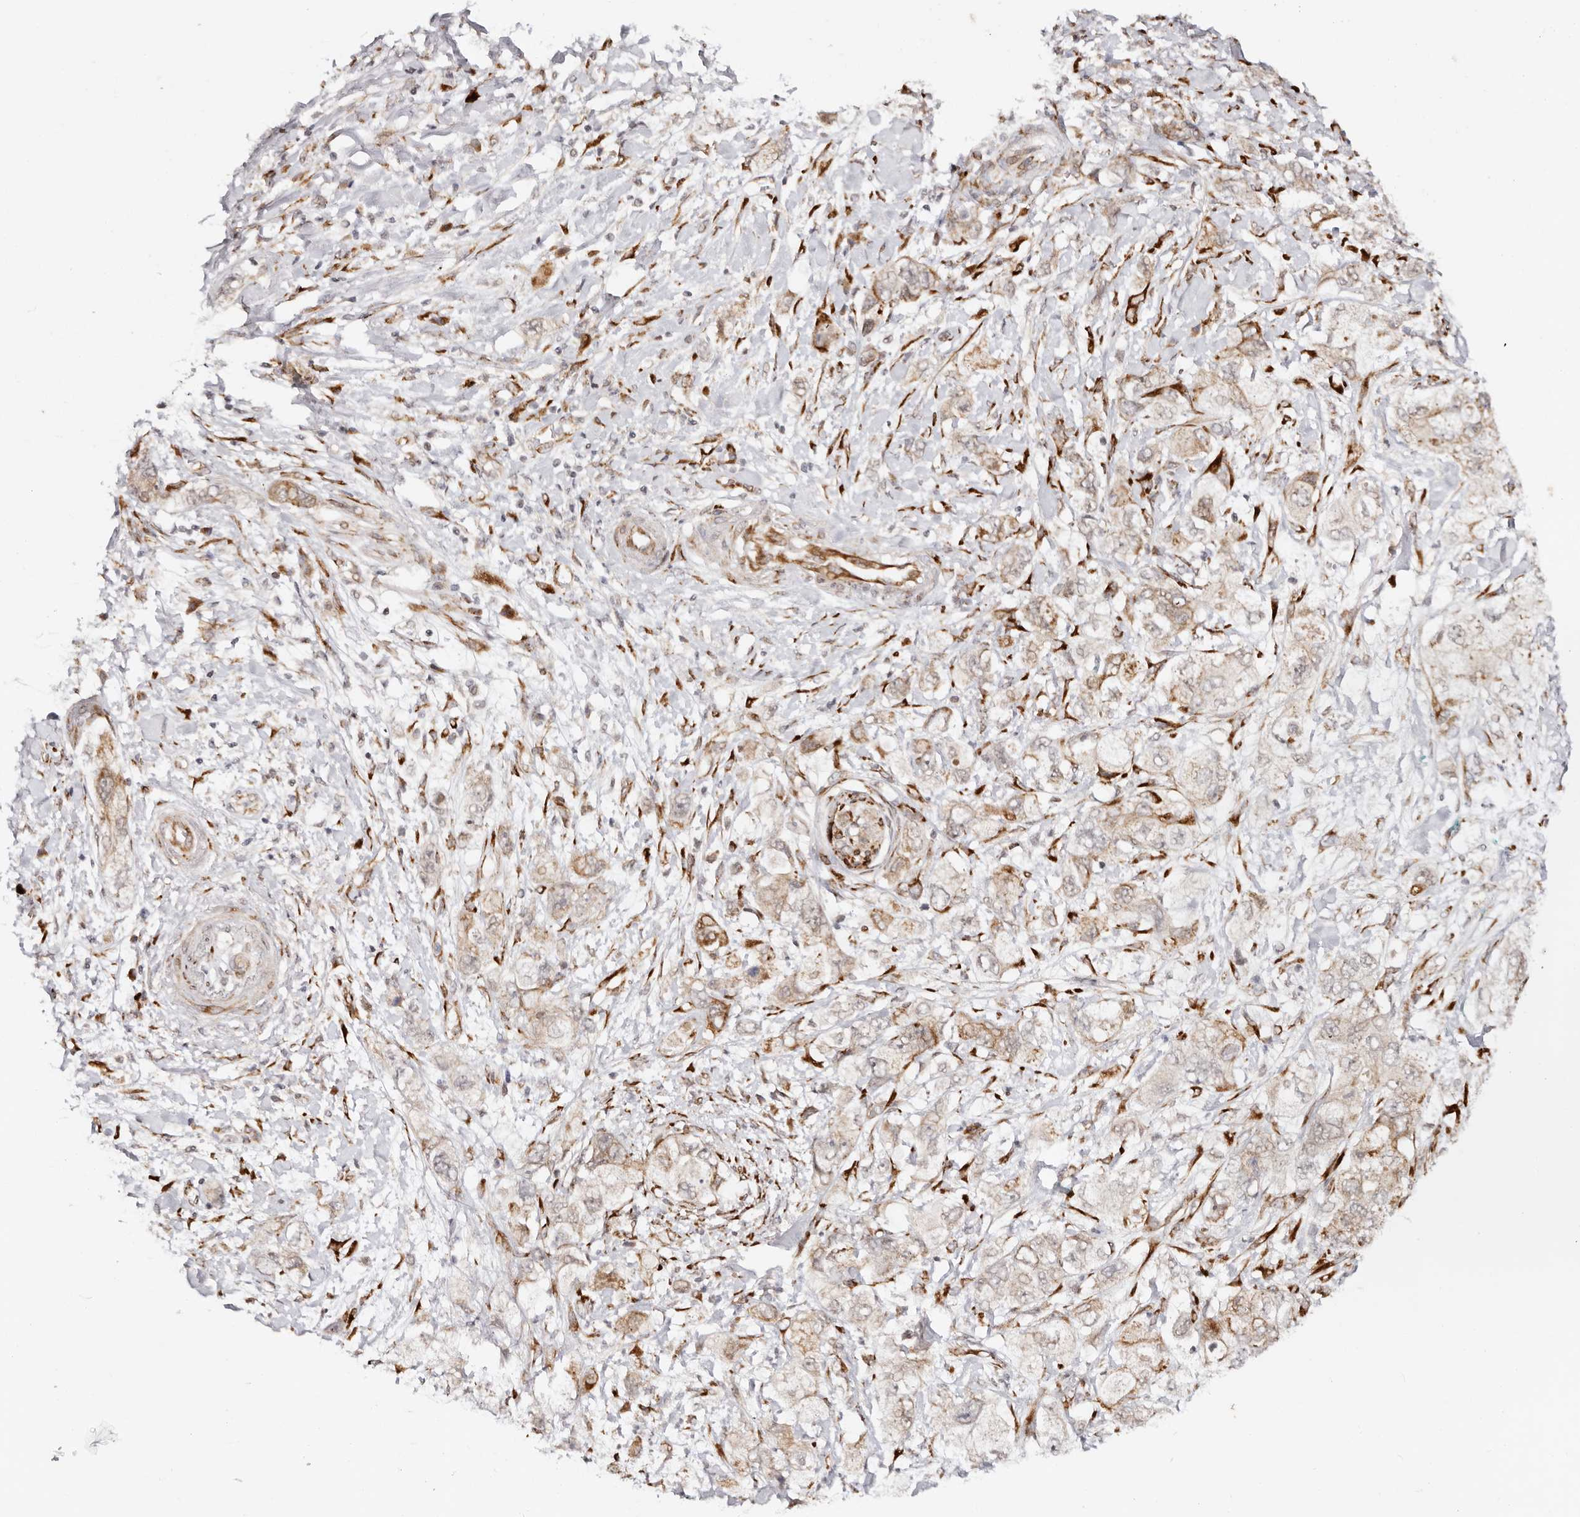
{"staining": {"intensity": "moderate", "quantity": "25%-75%", "location": "cytoplasmic/membranous"}, "tissue": "pancreatic cancer", "cell_type": "Tumor cells", "image_type": "cancer", "snomed": [{"axis": "morphology", "description": "Adenocarcinoma, NOS"}, {"axis": "topography", "description": "Pancreas"}], "caption": "Immunohistochemistry (IHC) photomicrograph of neoplastic tissue: pancreatic cancer (adenocarcinoma) stained using IHC displays medium levels of moderate protein expression localized specifically in the cytoplasmic/membranous of tumor cells, appearing as a cytoplasmic/membranous brown color.", "gene": "BCL2L15", "patient": {"sex": "female", "age": 73}}